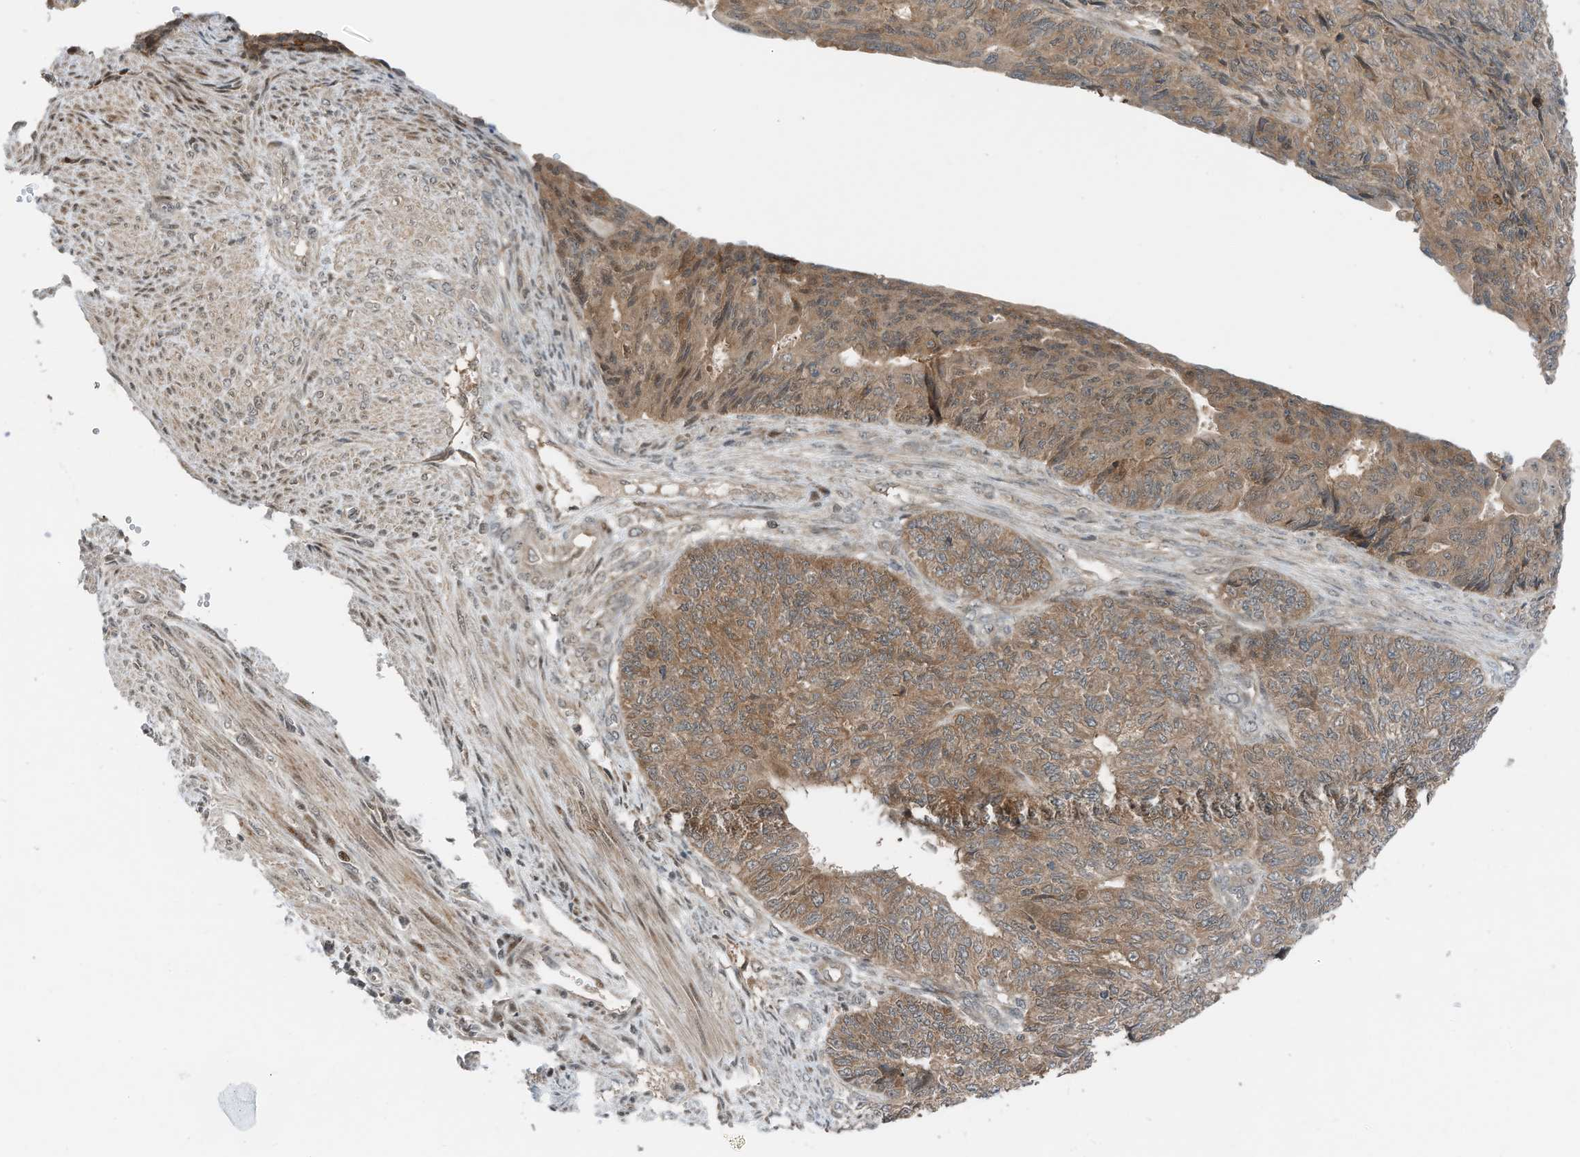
{"staining": {"intensity": "moderate", "quantity": ">75%", "location": "cytoplasmic/membranous"}, "tissue": "endometrial cancer", "cell_type": "Tumor cells", "image_type": "cancer", "snomed": [{"axis": "morphology", "description": "Adenocarcinoma, NOS"}, {"axis": "topography", "description": "Endometrium"}], "caption": "An immunohistochemistry photomicrograph of neoplastic tissue is shown. Protein staining in brown shows moderate cytoplasmic/membranous positivity in adenocarcinoma (endometrial) within tumor cells. The staining was performed using DAB (3,3'-diaminobenzidine), with brown indicating positive protein expression. Nuclei are stained blue with hematoxylin.", "gene": "RMND1", "patient": {"sex": "female", "age": 32}}